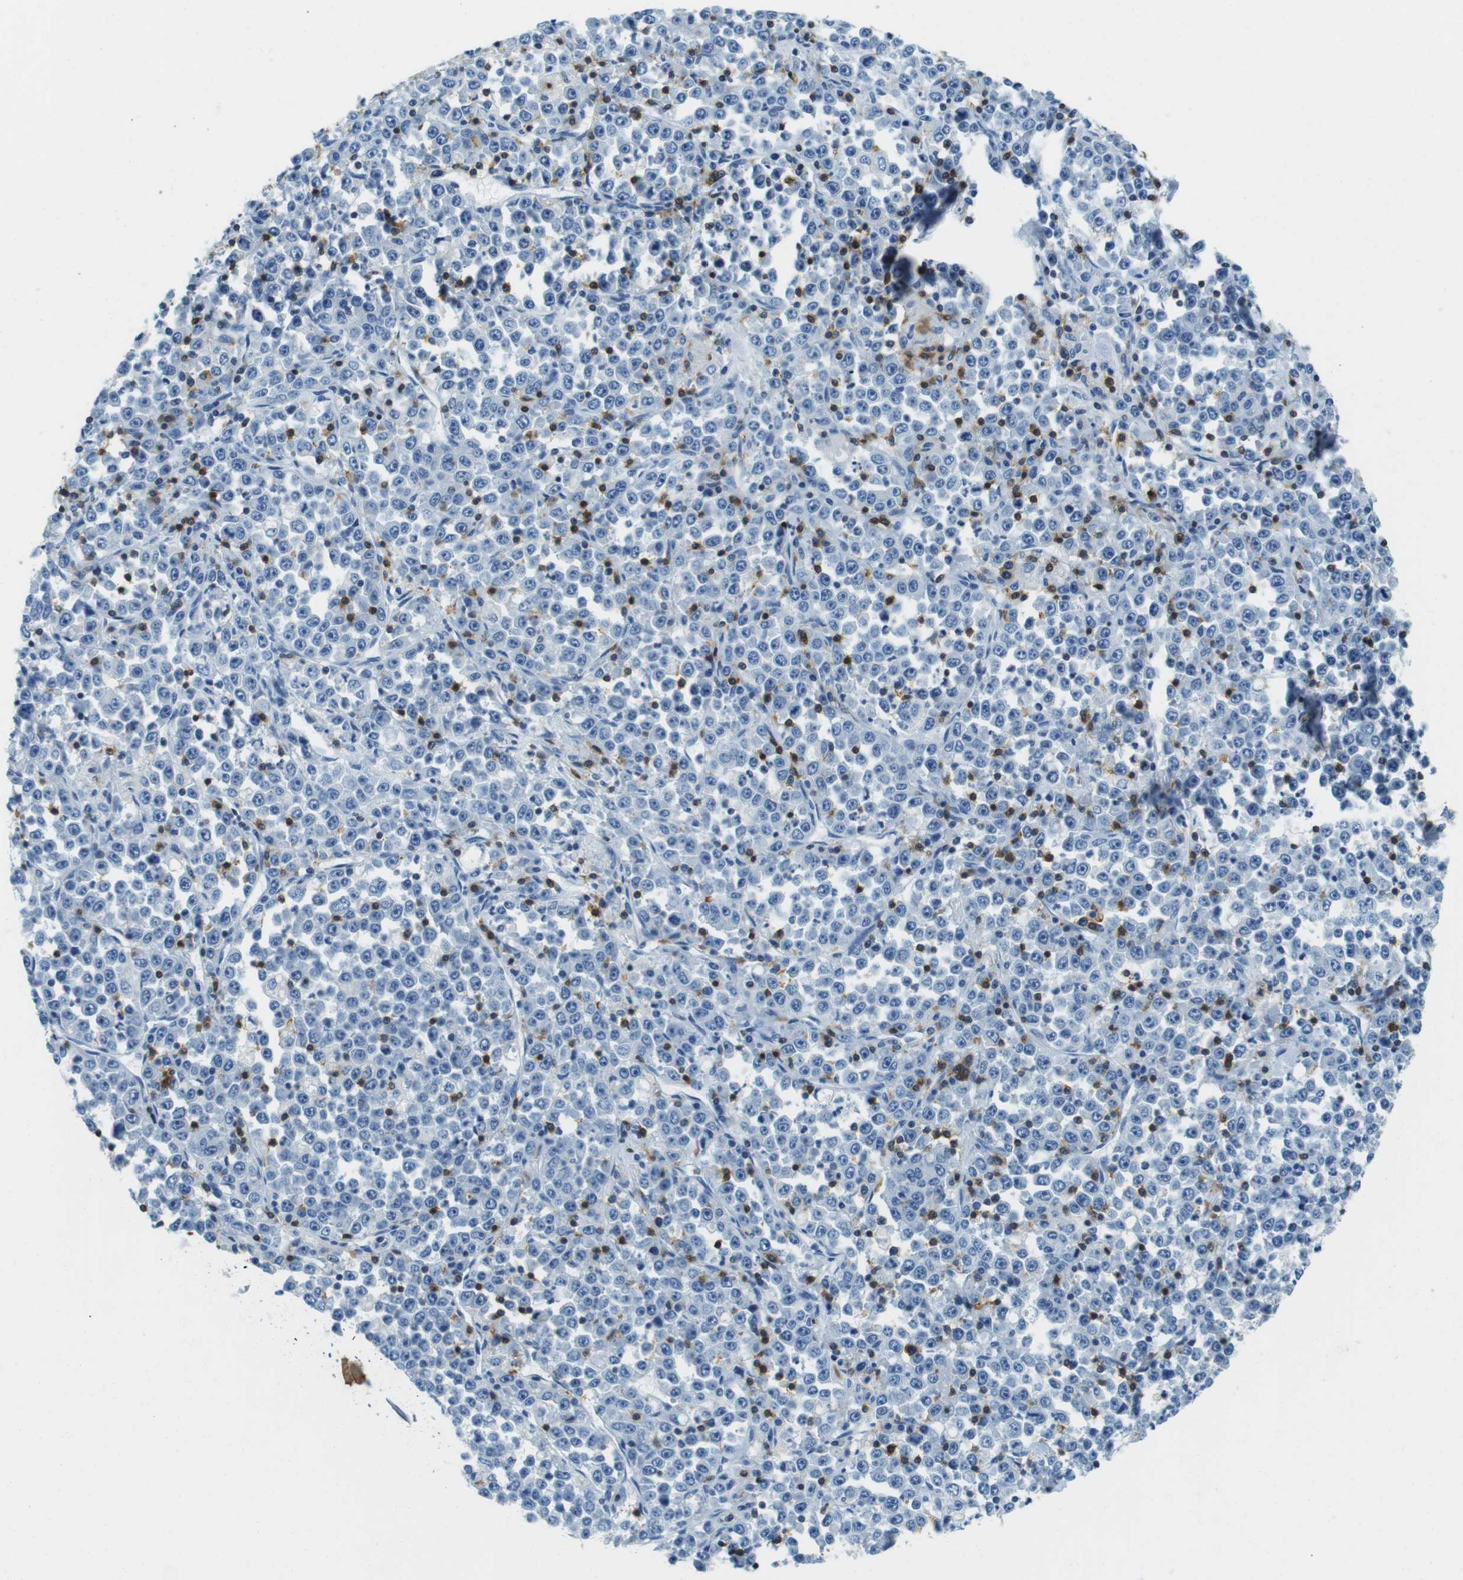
{"staining": {"intensity": "negative", "quantity": "none", "location": "none"}, "tissue": "stomach cancer", "cell_type": "Tumor cells", "image_type": "cancer", "snomed": [{"axis": "morphology", "description": "Normal tissue, NOS"}, {"axis": "morphology", "description": "Adenocarcinoma, NOS"}, {"axis": "topography", "description": "Stomach, upper"}, {"axis": "topography", "description": "Stomach"}], "caption": "This is an IHC photomicrograph of human stomach cancer. There is no positivity in tumor cells.", "gene": "LAT", "patient": {"sex": "male", "age": 59}}